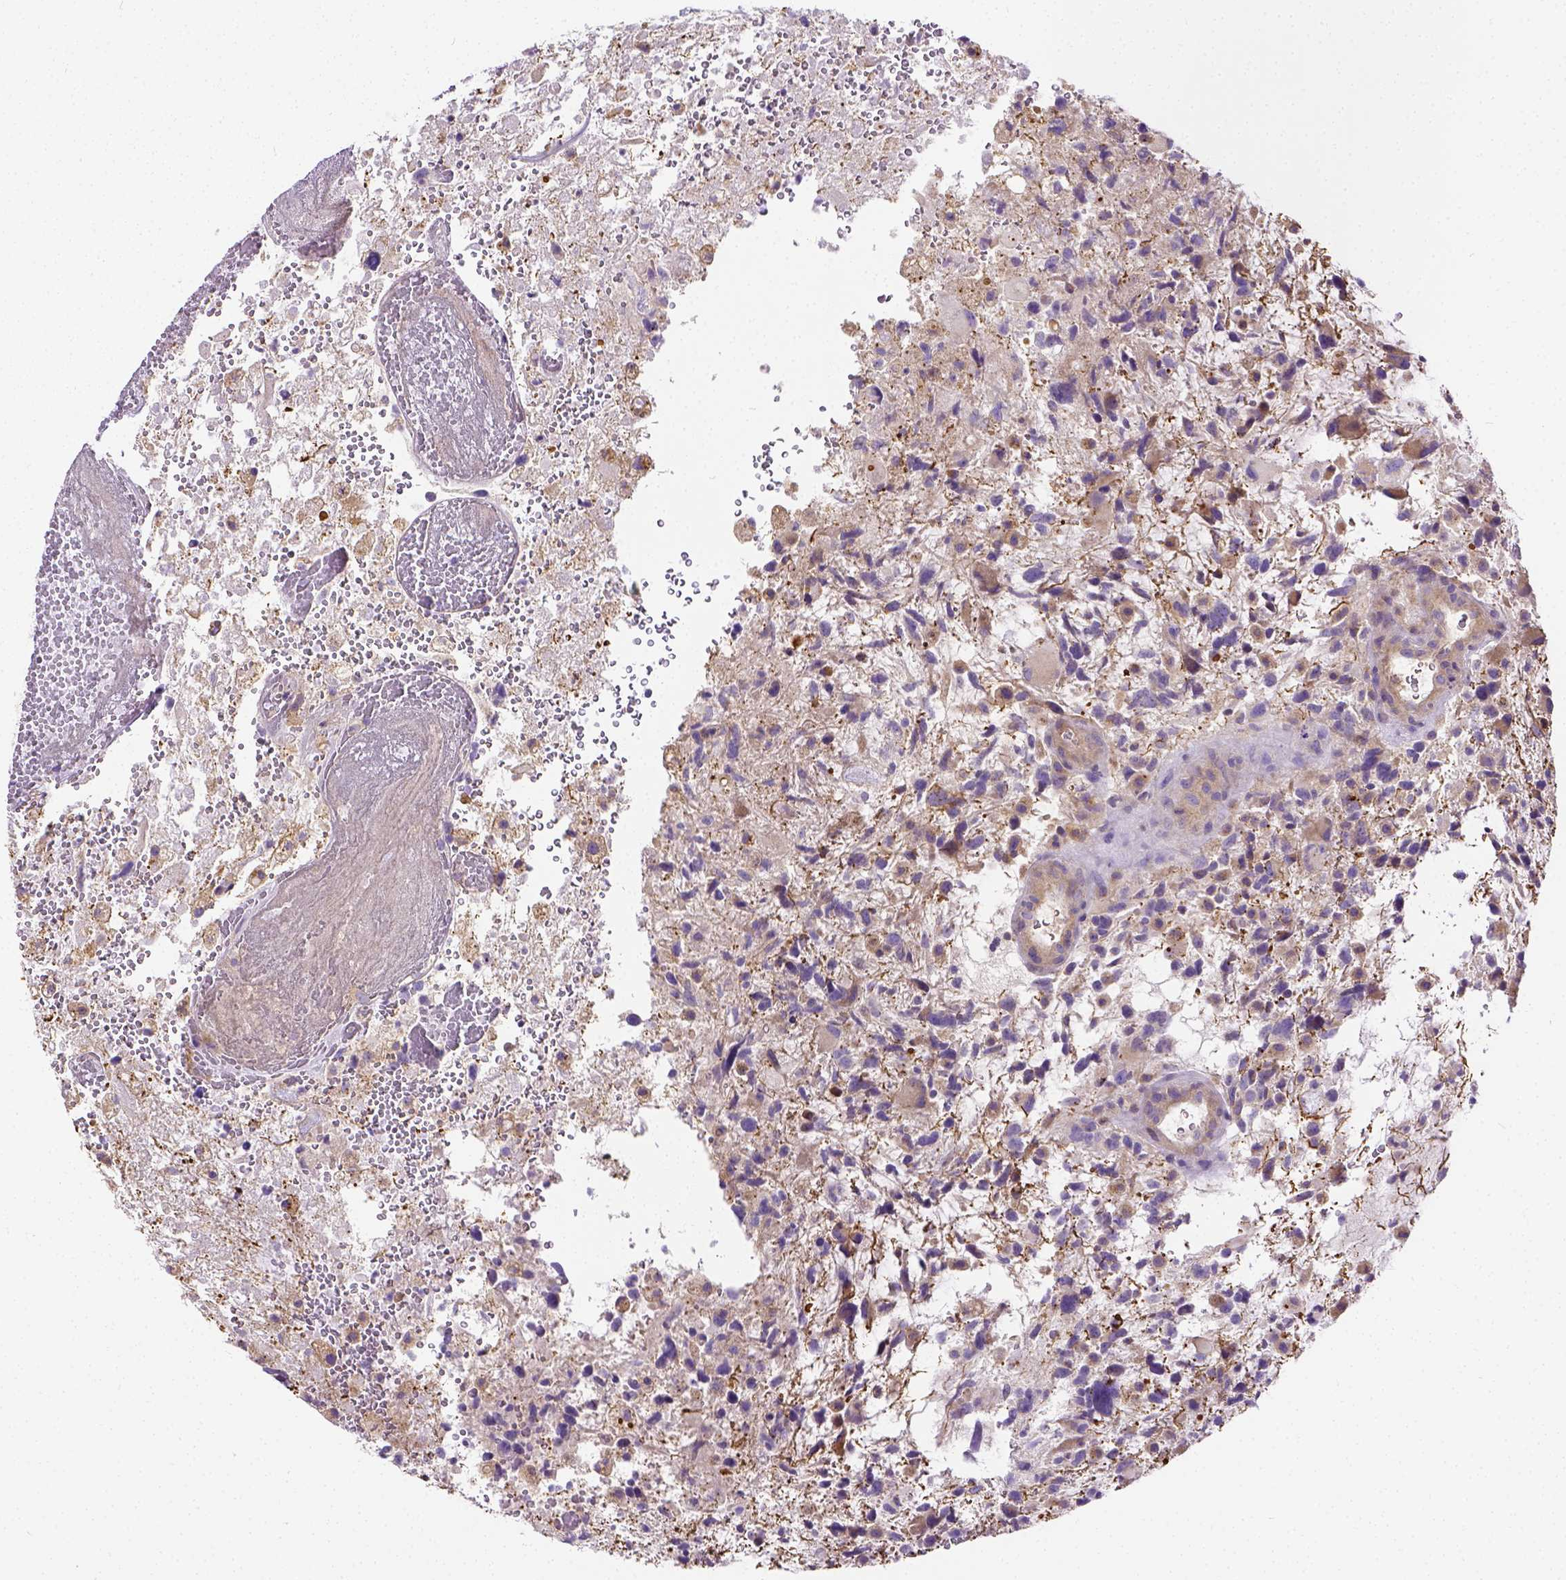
{"staining": {"intensity": "negative", "quantity": "none", "location": "none"}, "tissue": "glioma", "cell_type": "Tumor cells", "image_type": "cancer", "snomed": [{"axis": "morphology", "description": "Glioma, malignant, High grade"}, {"axis": "topography", "description": "Brain"}], "caption": "Photomicrograph shows no protein staining in tumor cells of high-grade glioma (malignant) tissue. (DAB (3,3'-diaminobenzidine) immunohistochemistry, high magnification).", "gene": "CADM4", "patient": {"sex": "female", "age": 71}}